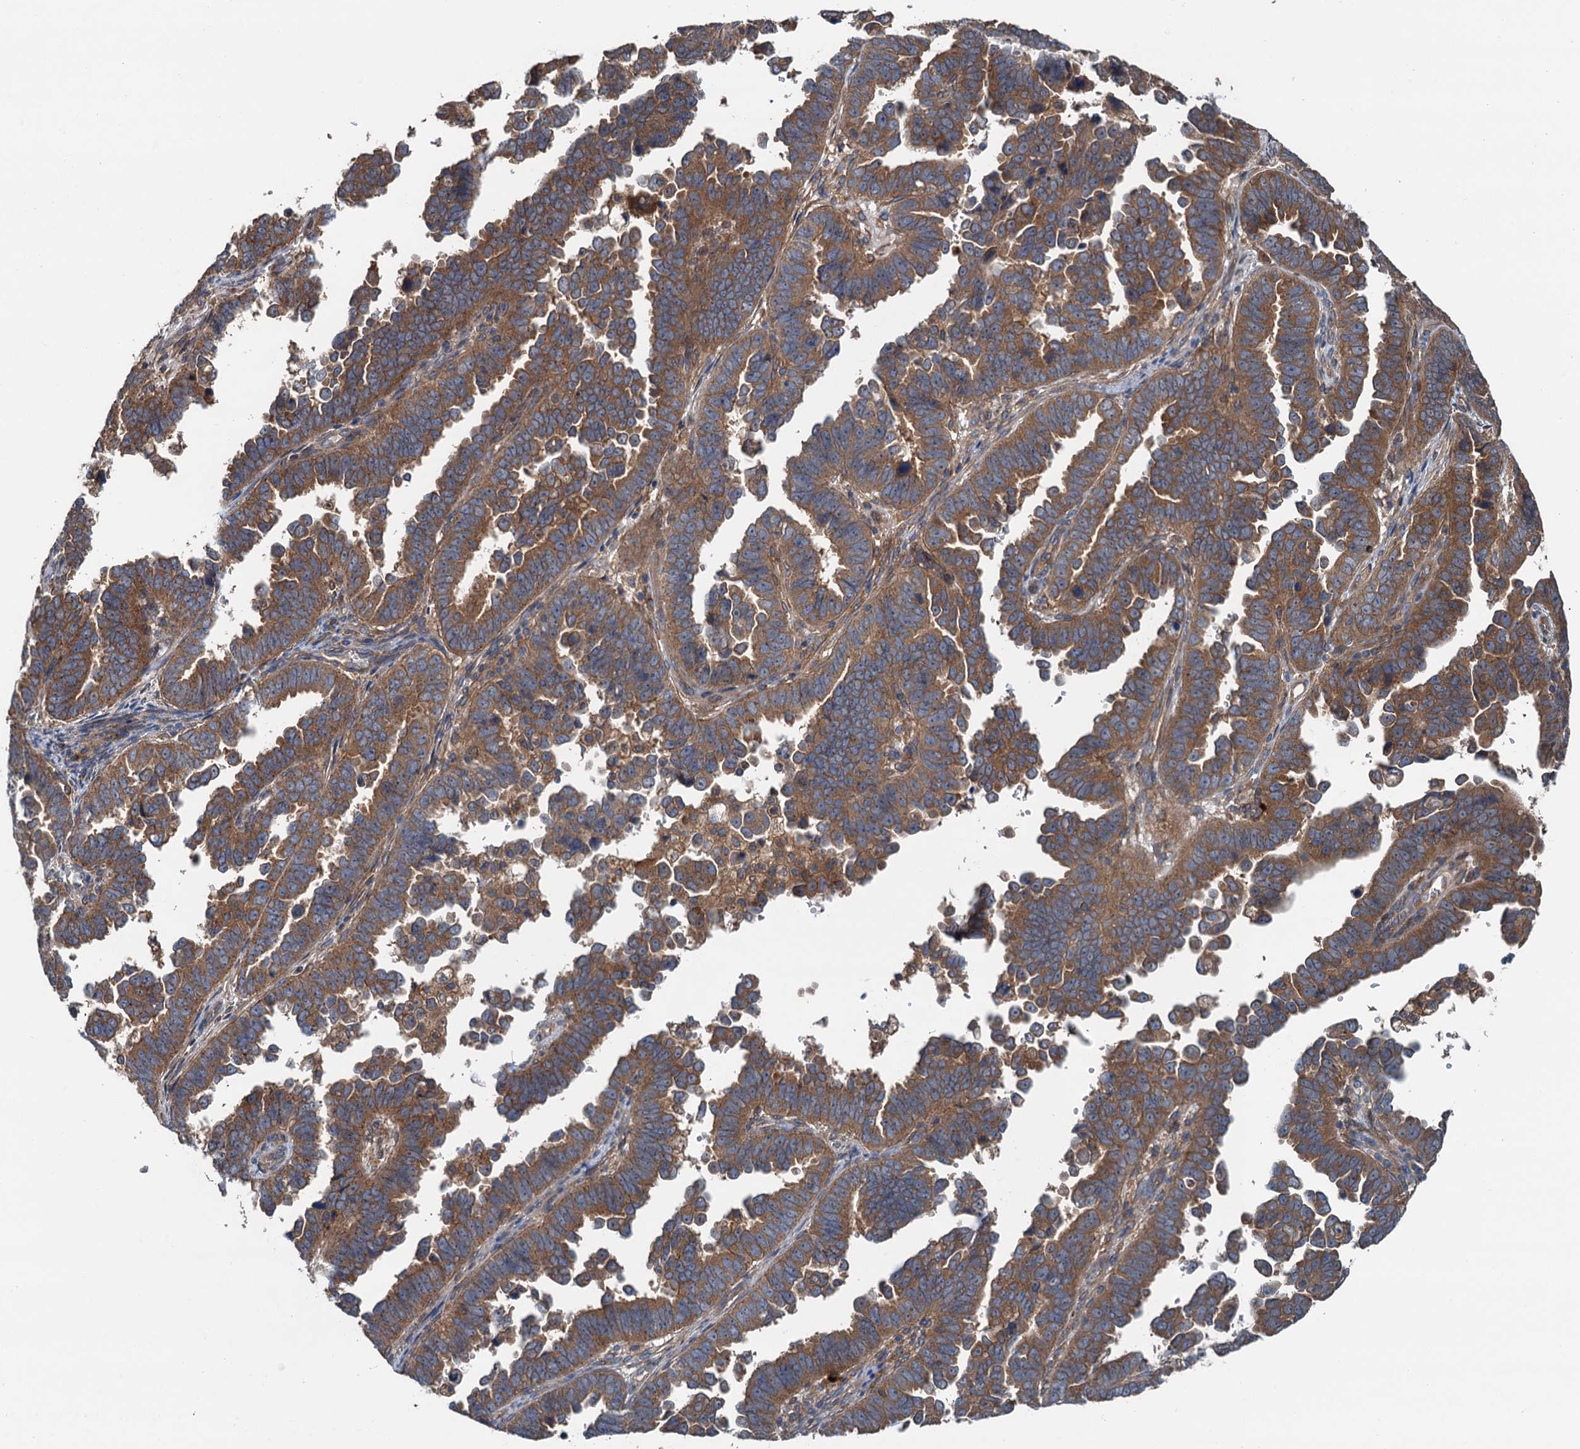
{"staining": {"intensity": "moderate", "quantity": ">75%", "location": "cytoplasmic/membranous"}, "tissue": "endometrial cancer", "cell_type": "Tumor cells", "image_type": "cancer", "snomed": [{"axis": "morphology", "description": "Adenocarcinoma, NOS"}, {"axis": "topography", "description": "Endometrium"}], "caption": "Moderate cytoplasmic/membranous expression for a protein is seen in about >75% of tumor cells of adenocarcinoma (endometrial) using immunohistochemistry.", "gene": "COG3", "patient": {"sex": "female", "age": 75}}